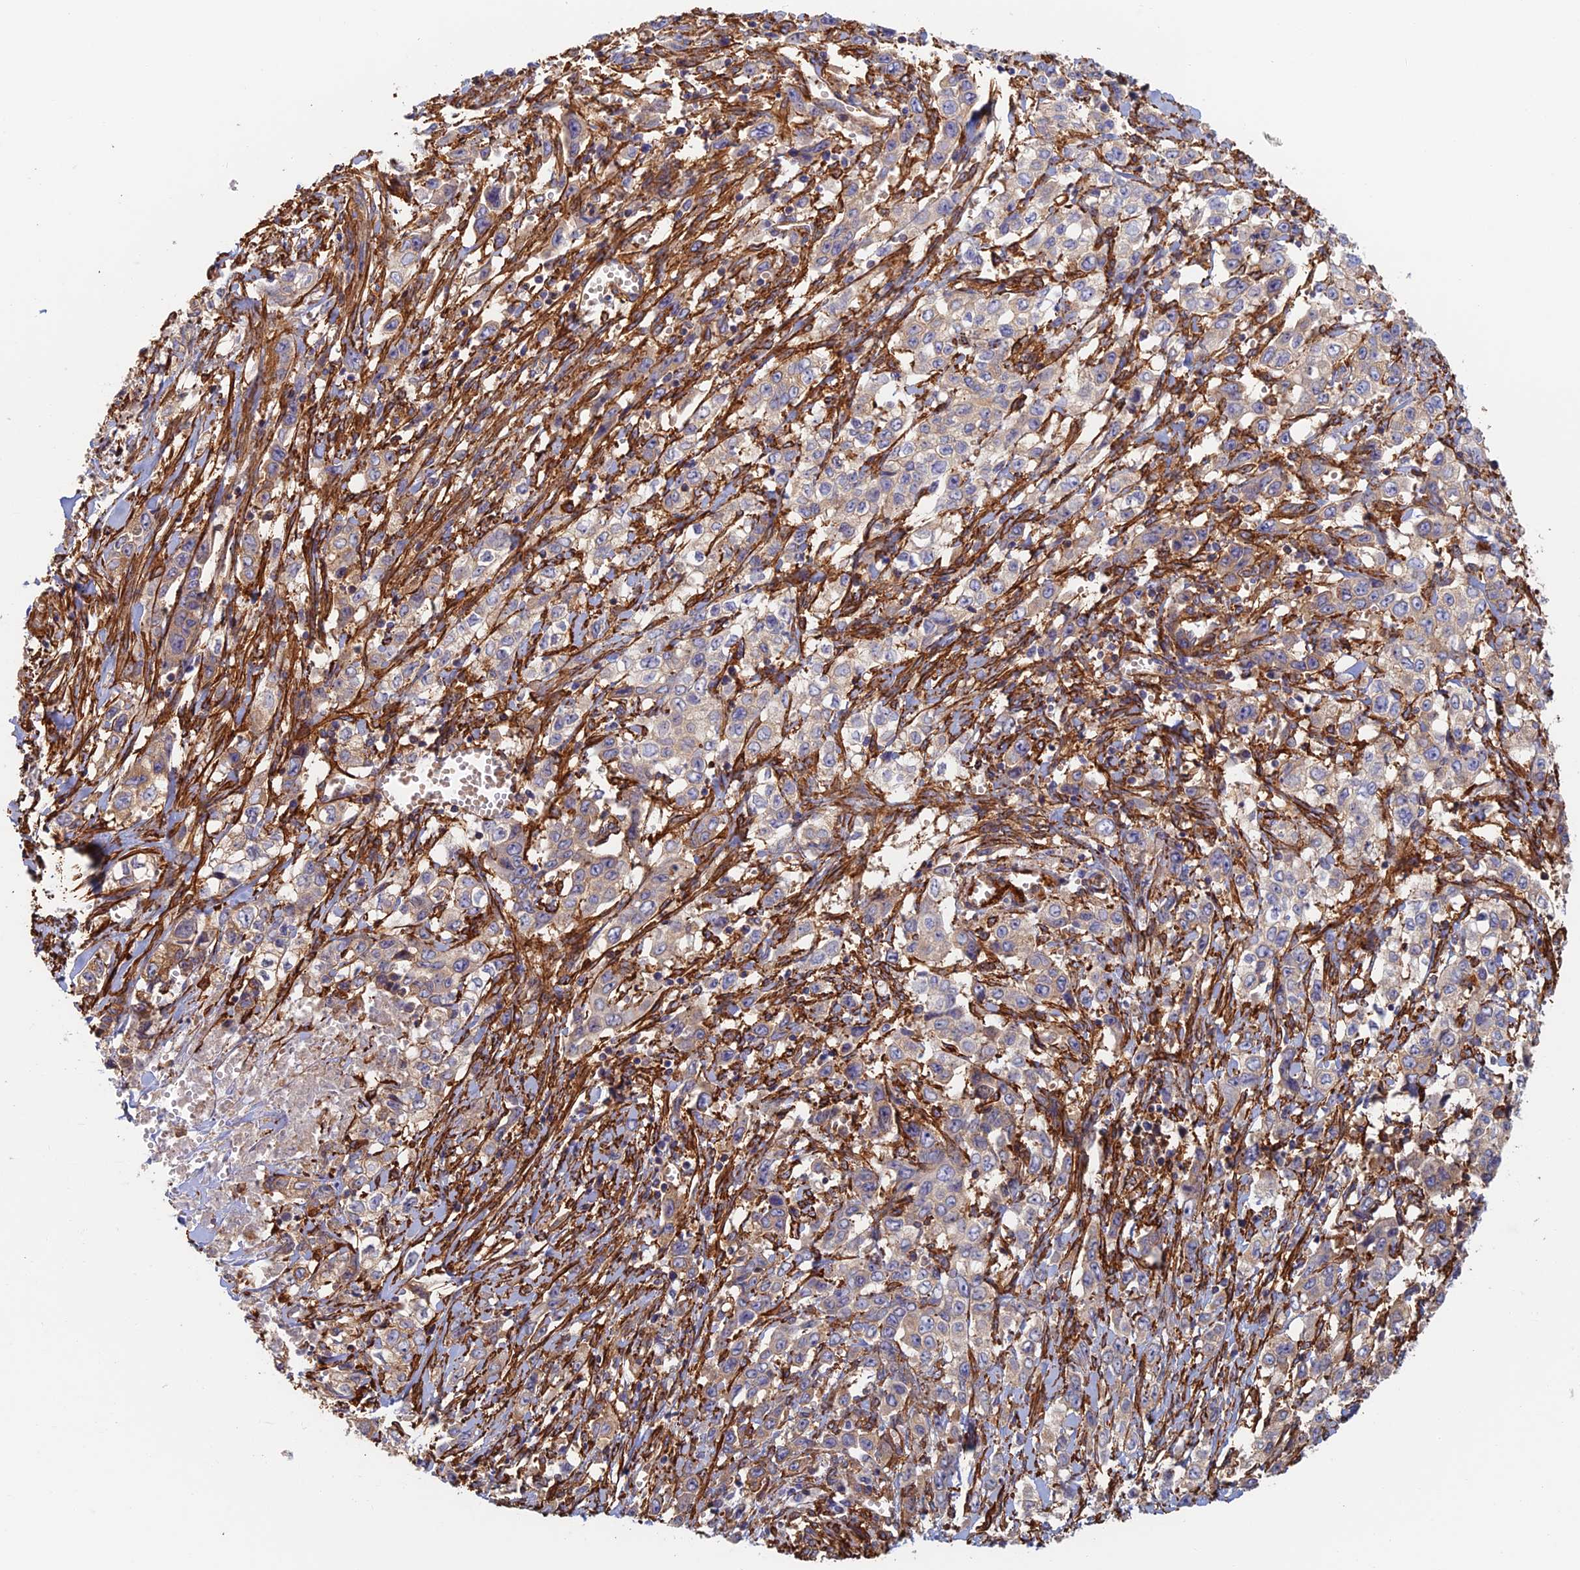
{"staining": {"intensity": "moderate", "quantity": "25%-75%", "location": "cytoplasmic/membranous"}, "tissue": "stomach cancer", "cell_type": "Tumor cells", "image_type": "cancer", "snomed": [{"axis": "morphology", "description": "Adenocarcinoma, NOS"}, {"axis": "topography", "description": "Stomach, upper"}], "caption": "Immunohistochemical staining of human stomach cancer (adenocarcinoma) reveals moderate cytoplasmic/membranous protein expression in about 25%-75% of tumor cells.", "gene": "PAK4", "patient": {"sex": "male", "age": 62}}